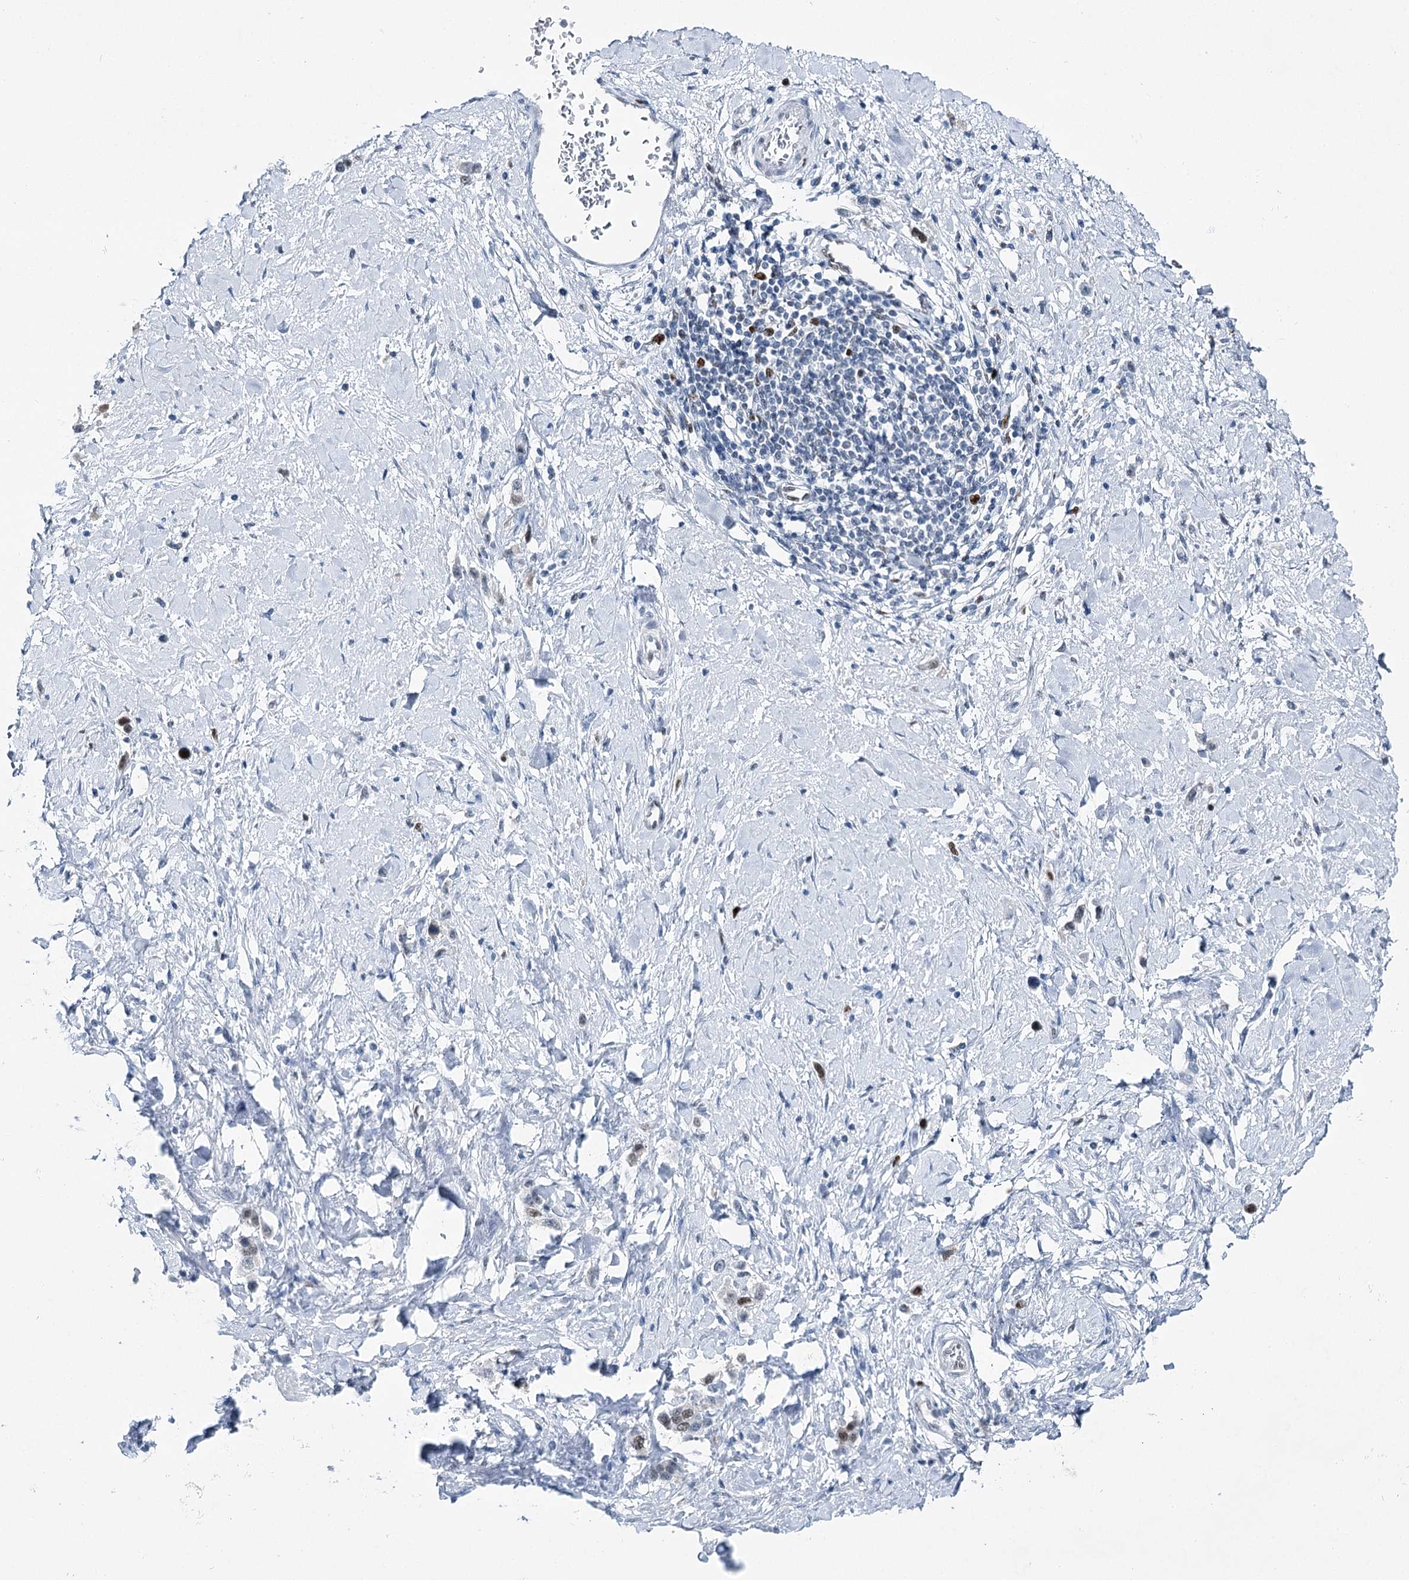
{"staining": {"intensity": "weak", "quantity": "<25%", "location": "nuclear"}, "tissue": "stomach cancer", "cell_type": "Tumor cells", "image_type": "cancer", "snomed": [{"axis": "morphology", "description": "Adenocarcinoma, NOS"}, {"axis": "topography", "description": "Stomach"}], "caption": "Tumor cells show no significant protein expression in stomach cancer.", "gene": "HAT1", "patient": {"sex": "female", "age": 65}}